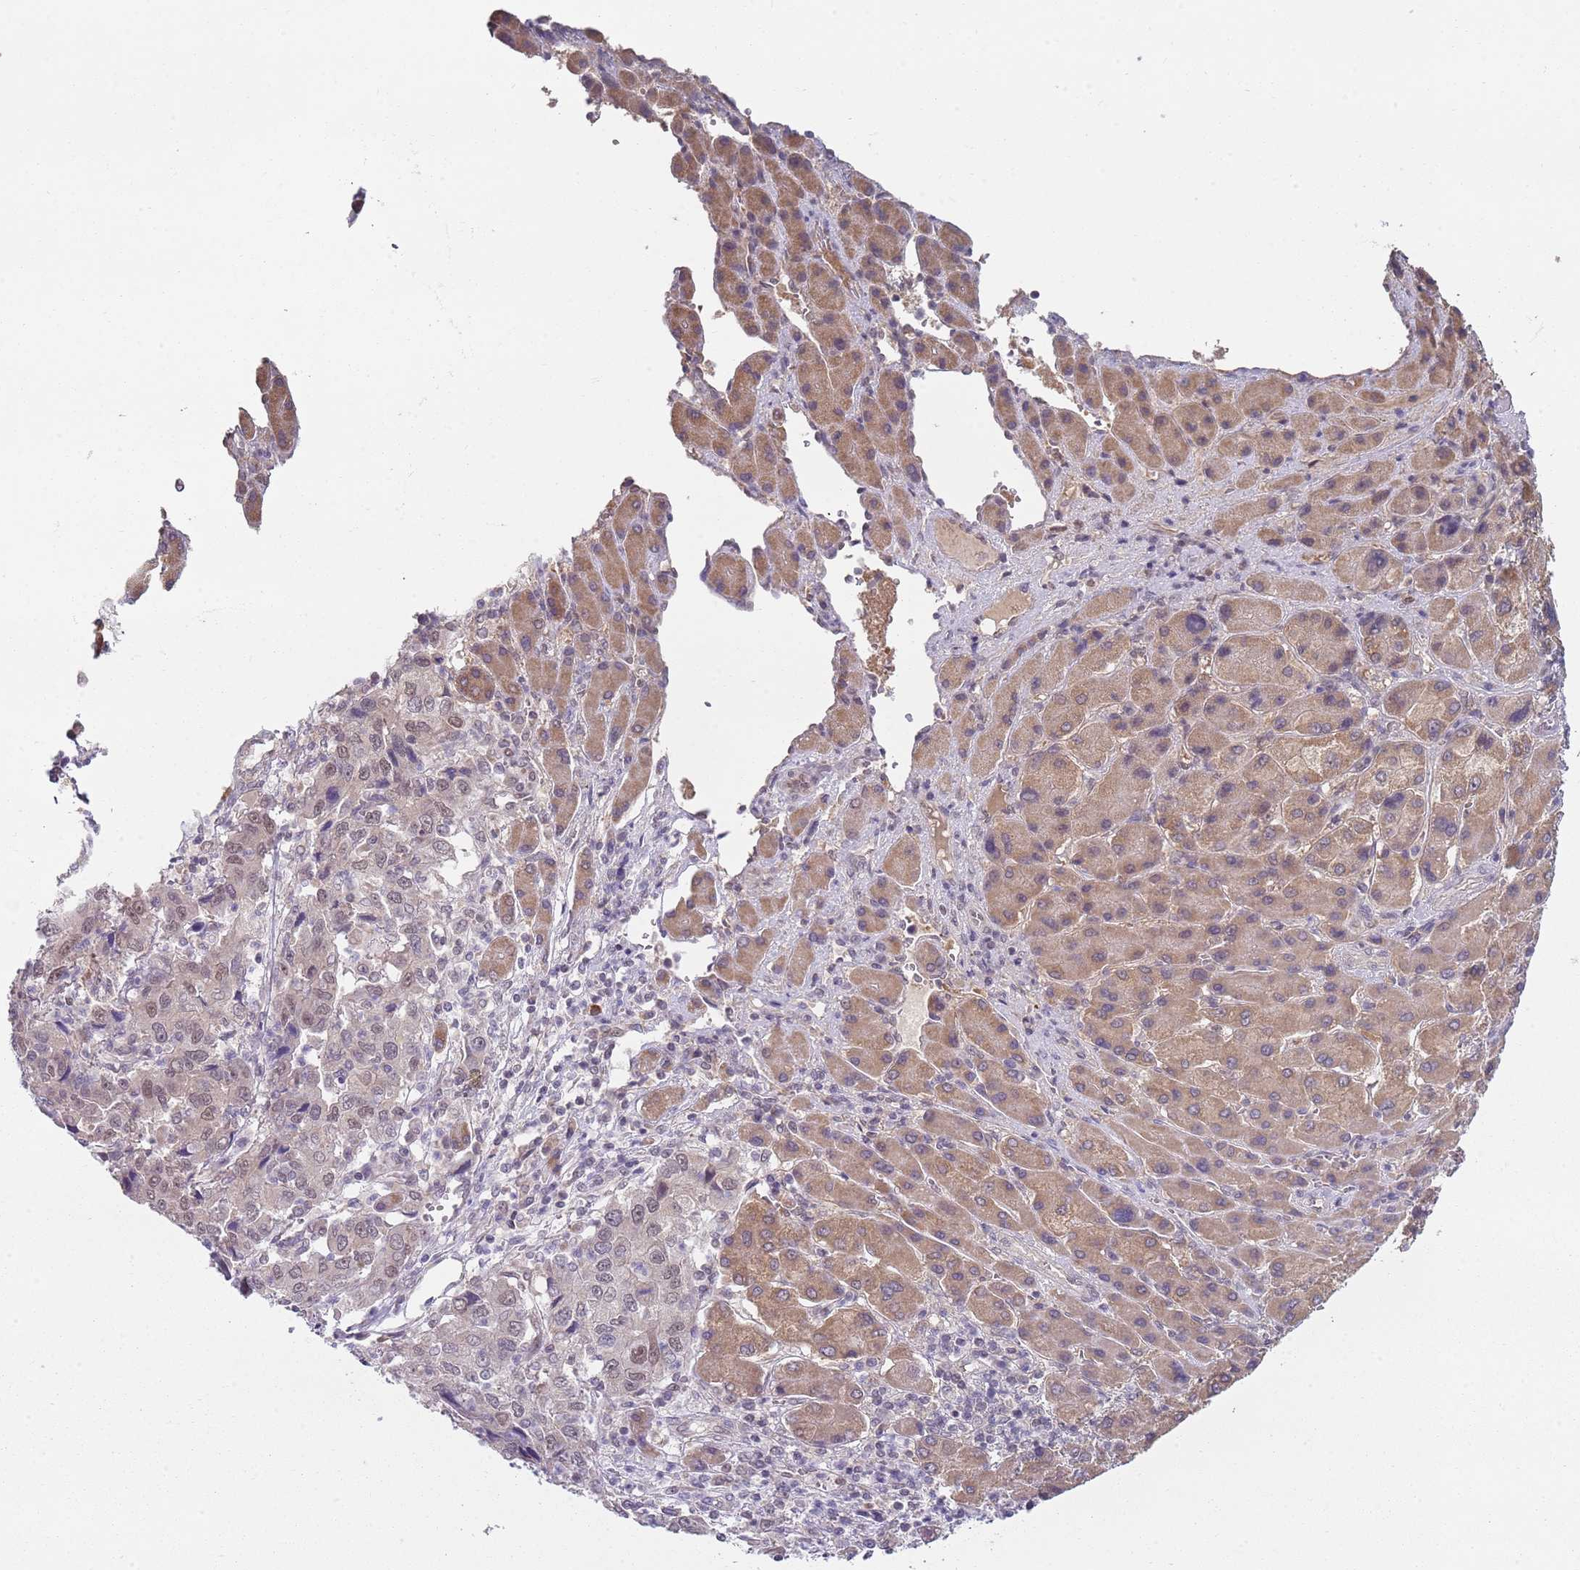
{"staining": {"intensity": "moderate", "quantity": "25%-75%", "location": "nuclear"}, "tissue": "liver cancer", "cell_type": "Tumor cells", "image_type": "cancer", "snomed": [{"axis": "morphology", "description": "Carcinoma, Hepatocellular, NOS"}, {"axis": "topography", "description": "Liver"}], "caption": "A micrograph of liver hepatocellular carcinoma stained for a protein demonstrates moderate nuclear brown staining in tumor cells. The staining is performed using DAB (3,3'-diaminobenzidine) brown chromogen to label protein expression. The nuclei are counter-stained blue using hematoxylin.", "gene": "SMARCAL1", "patient": {"sex": "male", "age": 63}}